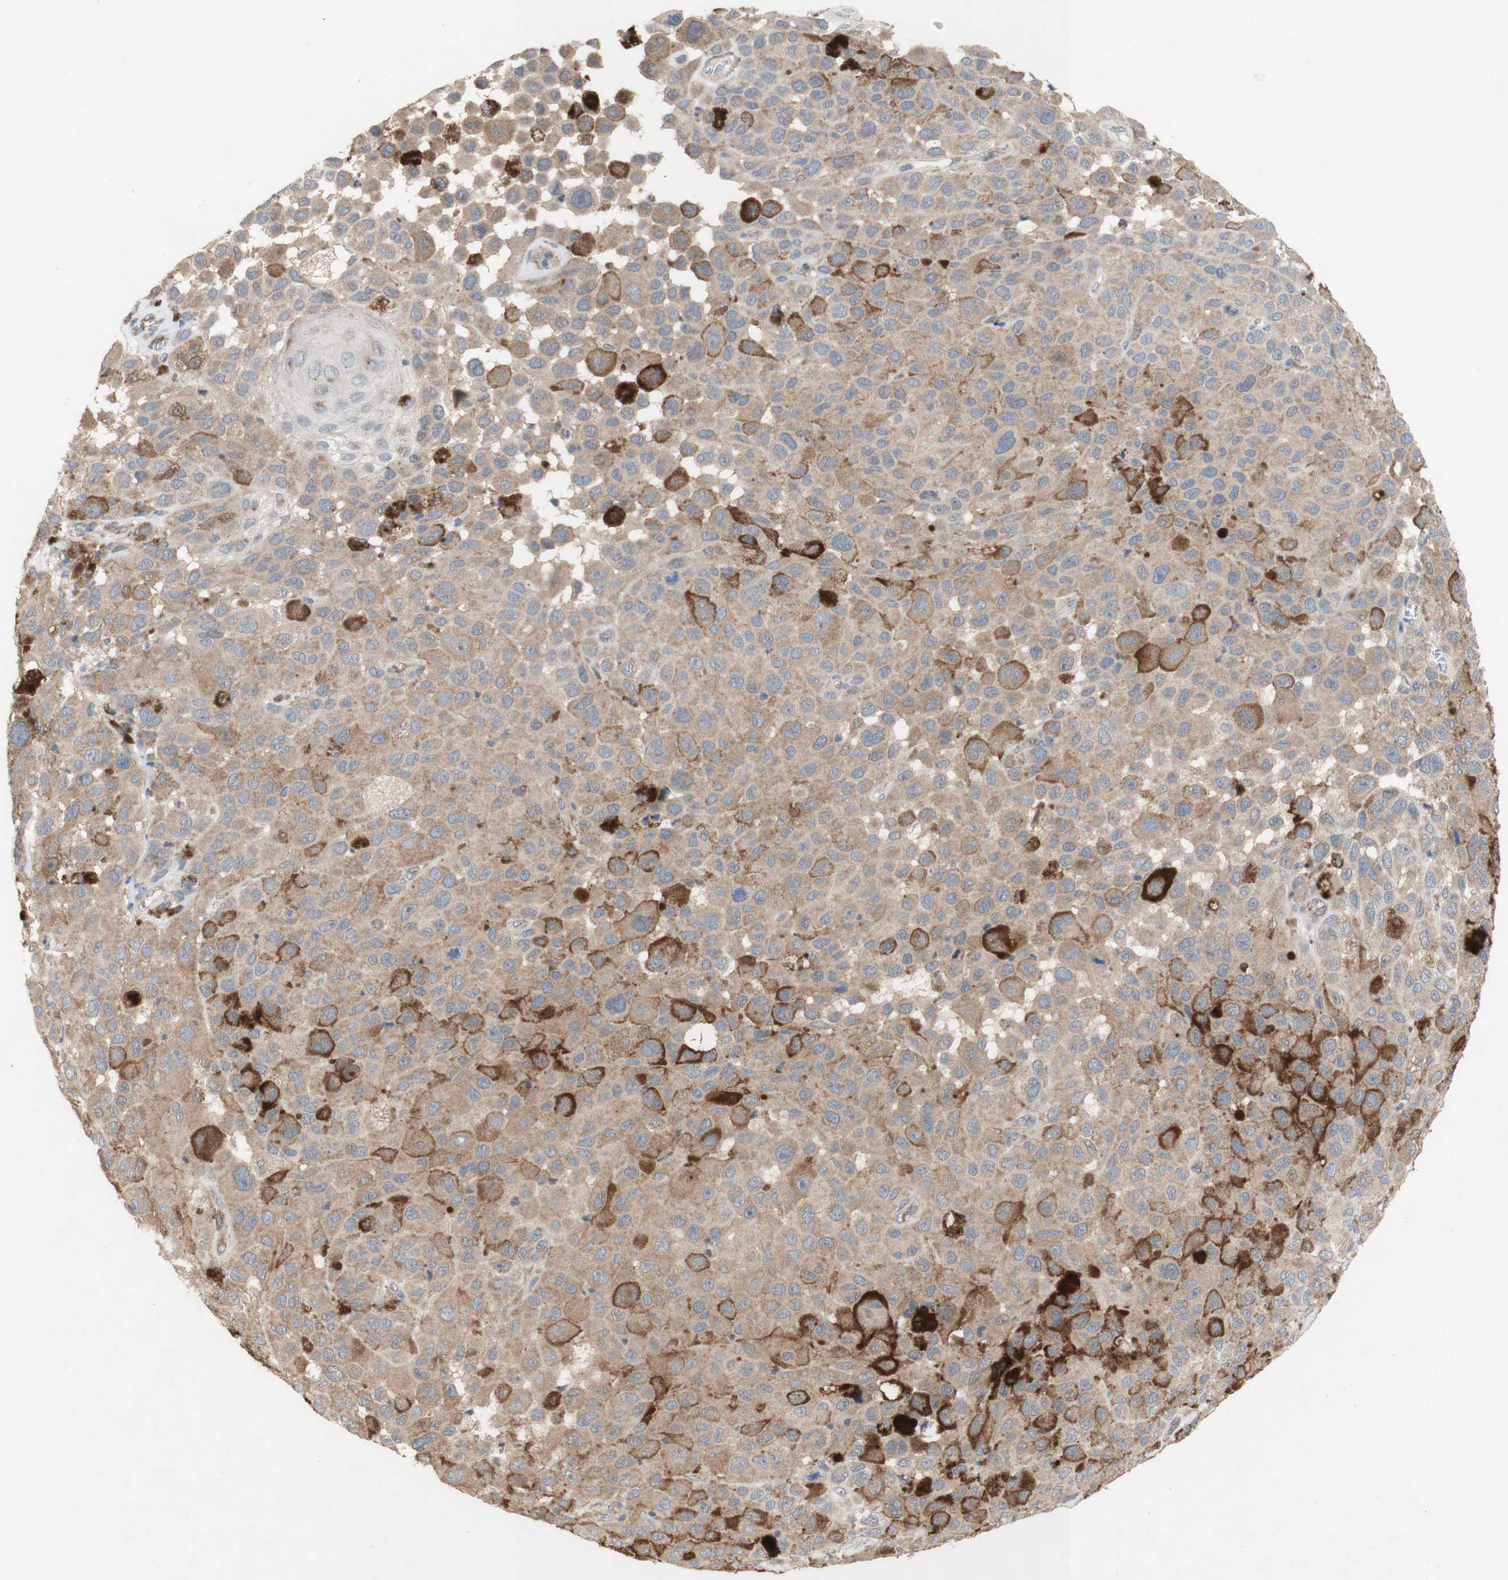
{"staining": {"intensity": "moderate", "quantity": ">75%", "location": "cytoplasmic/membranous"}, "tissue": "melanoma", "cell_type": "Tumor cells", "image_type": "cancer", "snomed": [{"axis": "morphology", "description": "Malignant melanoma, NOS"}, {"axis": "topography", "description": "Skin"}], "caption": "Immunohistochemistry (IHC) (DAB) staining of malignant melanoma reveals moderate cytoplasmic/membranous protein staining in approximately >75% of tumor cells.", "gene": "PDGFB", "patient": {"sex": "male", "age": 96}}